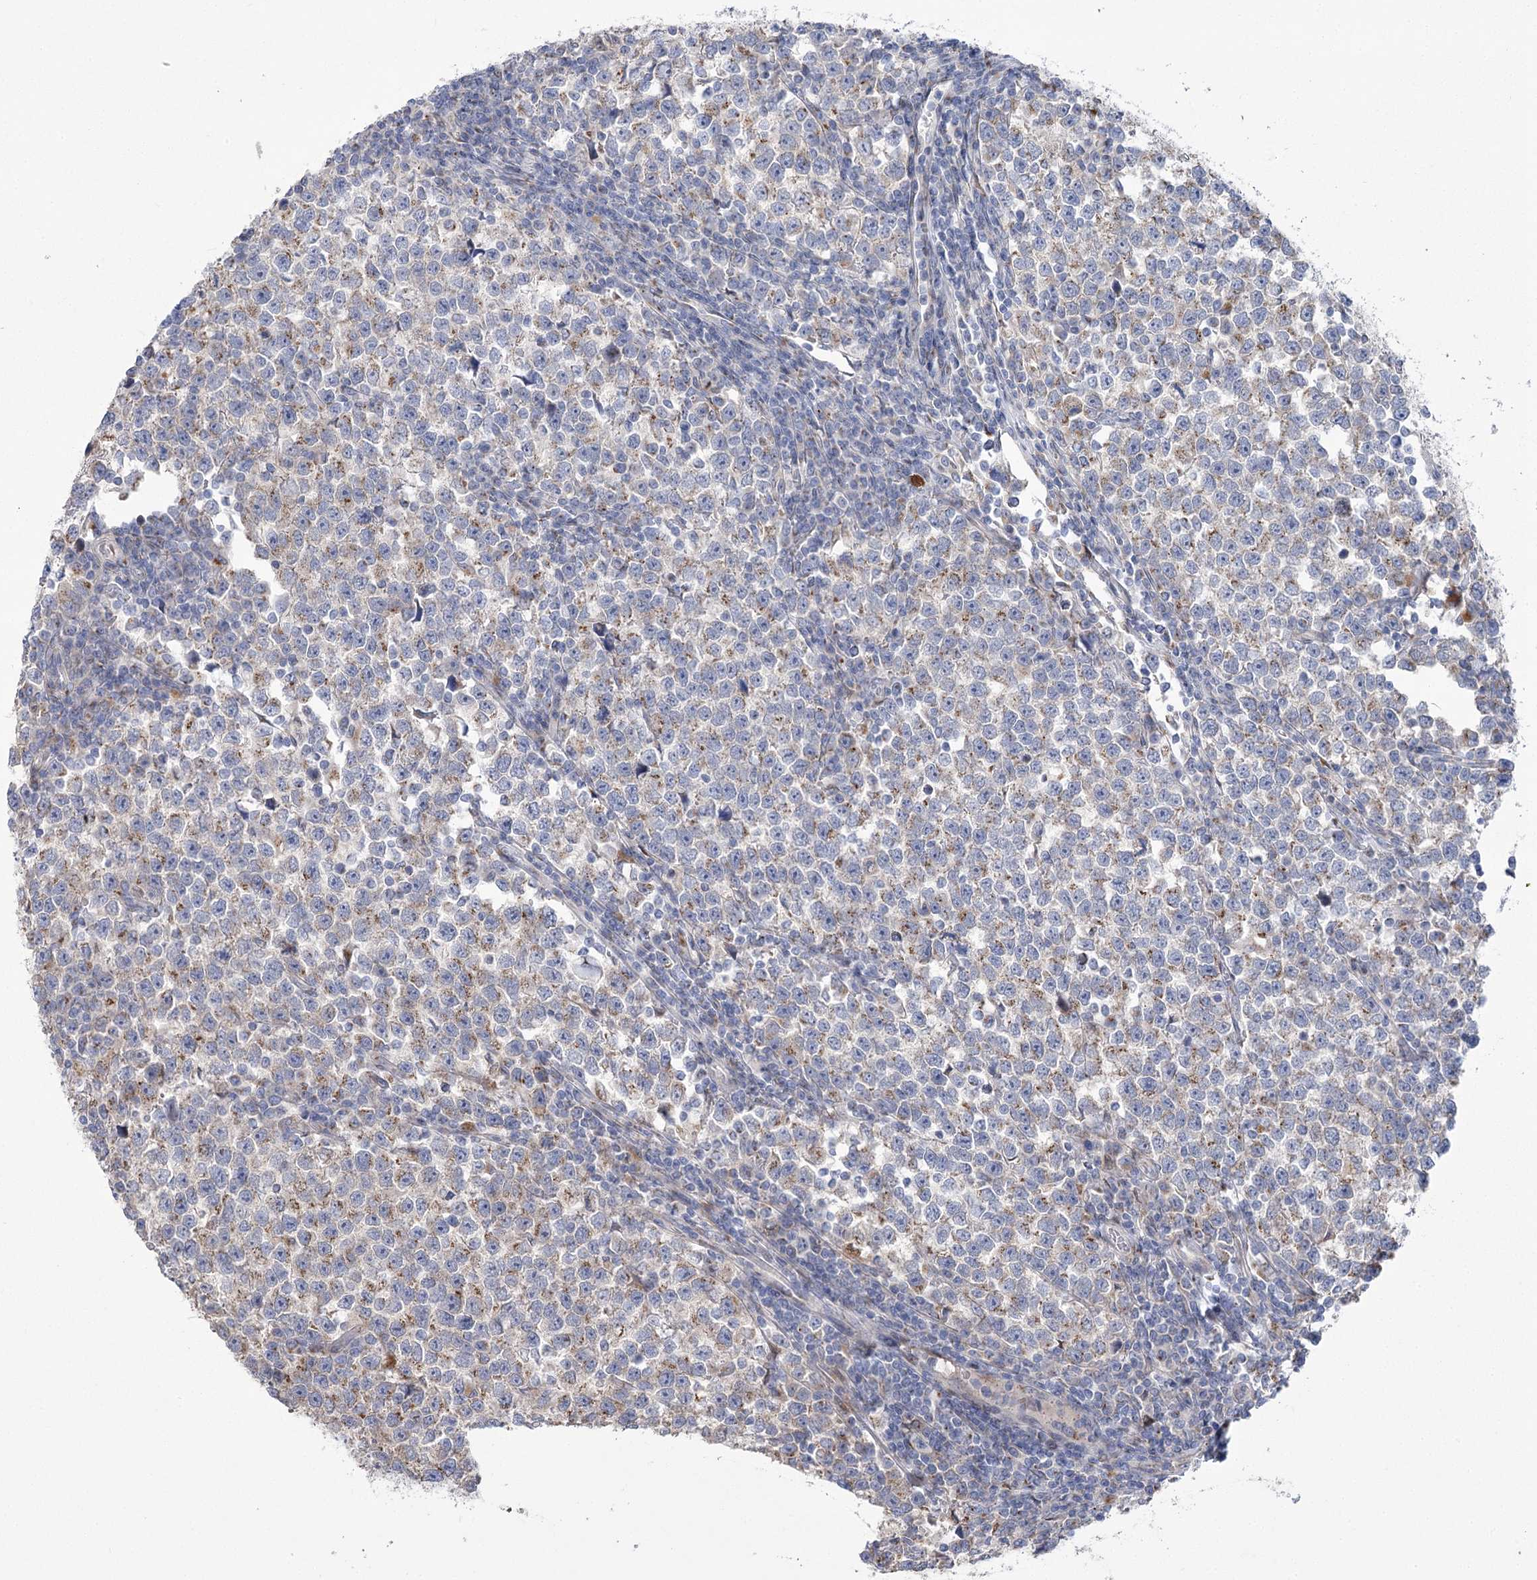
{"staining": {"intensity": "weak", "quantity": "25%-75%", "location": "cytoplasmic/membranous"}, "tissue": "testis cancer", "cell_type": "Tumor cells", "image_type": "cancer", "snomed": [{"axis": "morphology", "description": "Normal tissue, NOS"}, {"axis": "morphology", "description": "Seminoma, NOS"}, {"axis": "topography", "description": "Testis"}], "caption": "Protein staining of seminoma (testis) tissue reveals weak cytoplasmic/membranous staining in about 25%-75% of tumor cells.", "gene": "NME7", "patient": {"sex": "male", "age": 43}}